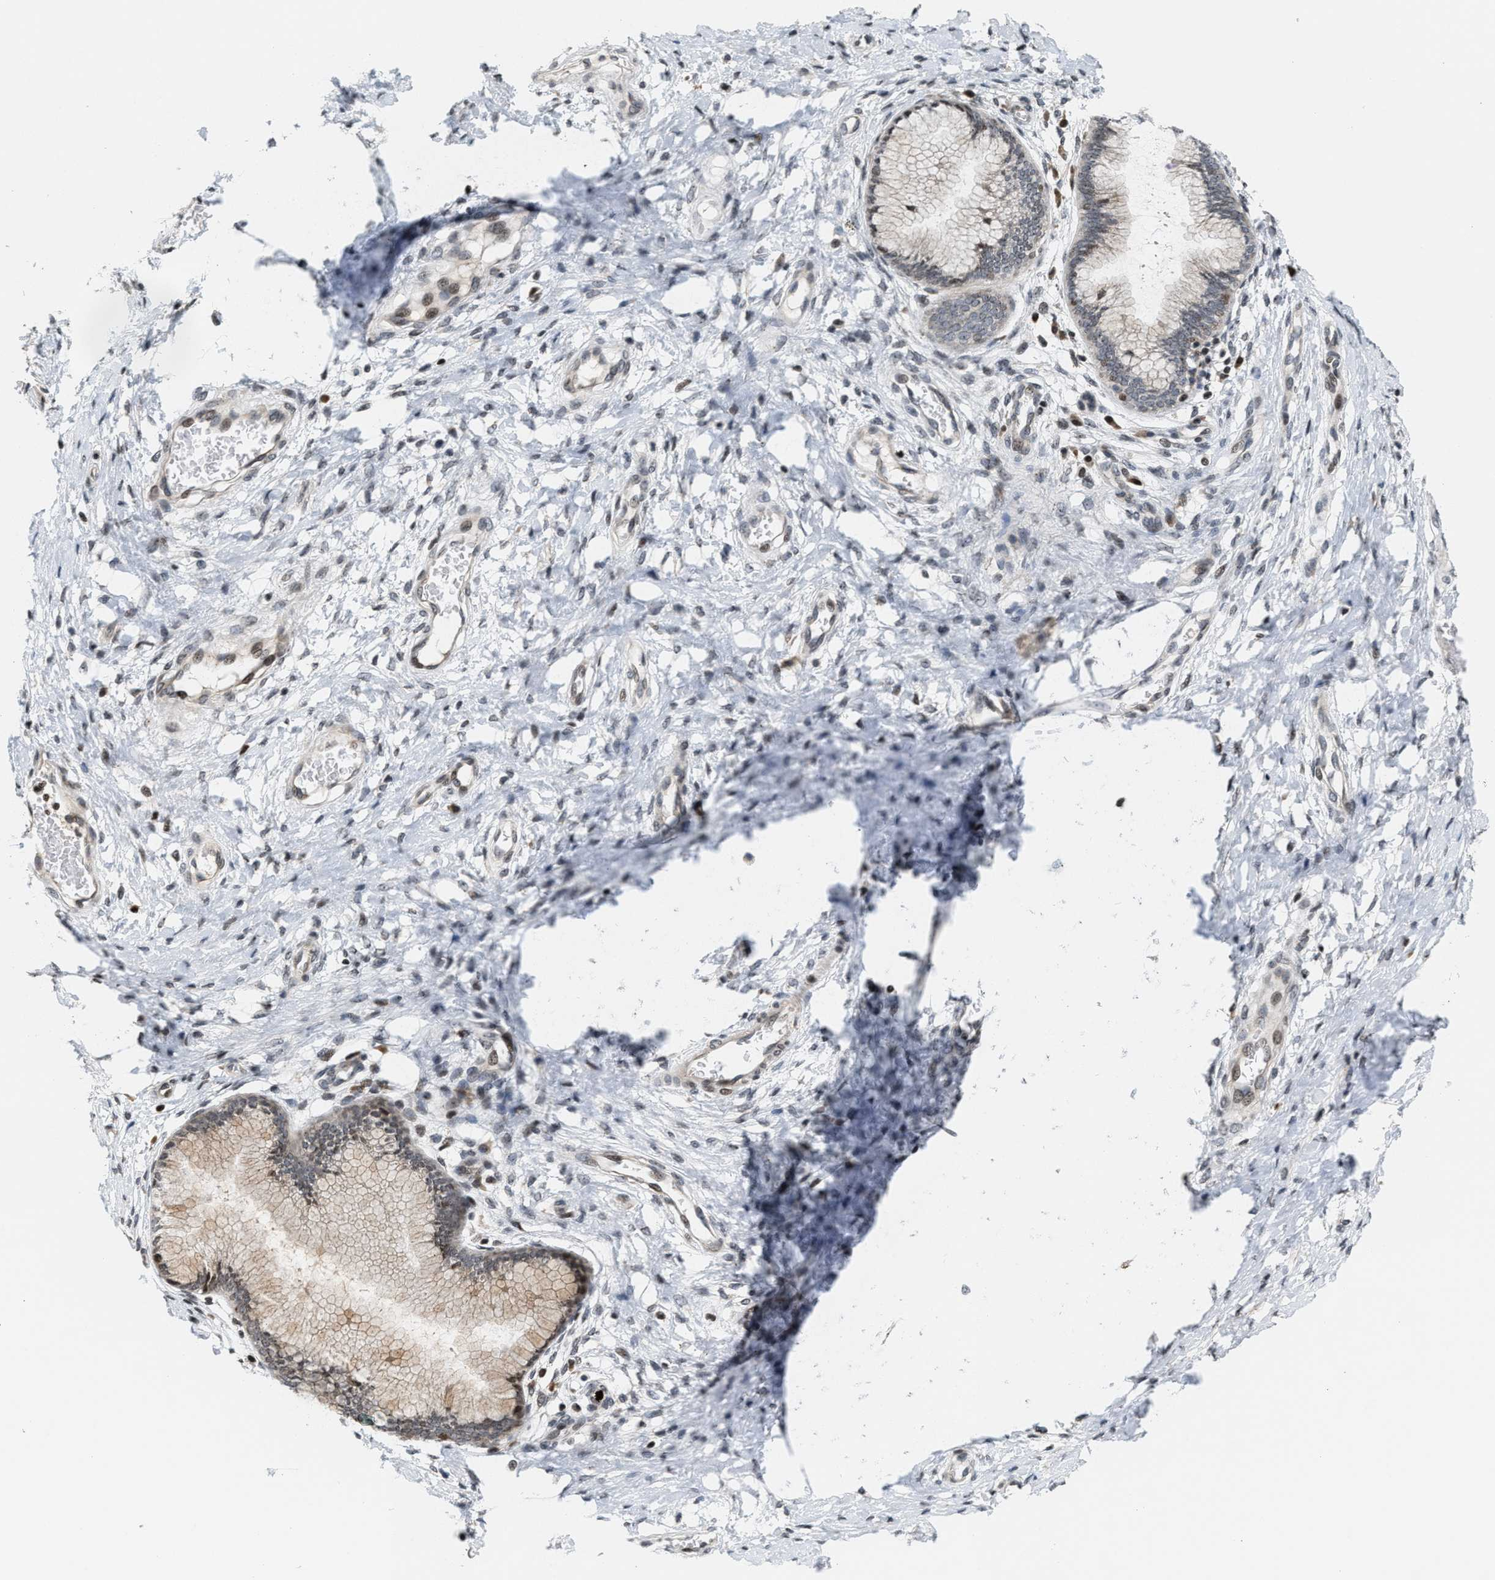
{"staining": {"intensity": "weak", "quantity": ">75%", "location": "cytoplasmic/membranous"}, "tissue": "cervix", "cell_type": "Glandular cells", "image_type": "normal", "snomed": [{"axis": "morphology", "description": "Normal tissue, NOS"}, {"axis": "topography", "description": "Cervix"}], "caption": "IHC micrograph of unremarkable cervix stained for a protein (brown), which demonstrates low levels of weak cytoplasmic/membranous staining in approximately >75% of glandular cells.", "gene": "PDZD2", "patient": {"sex": "female", "age": 55}}